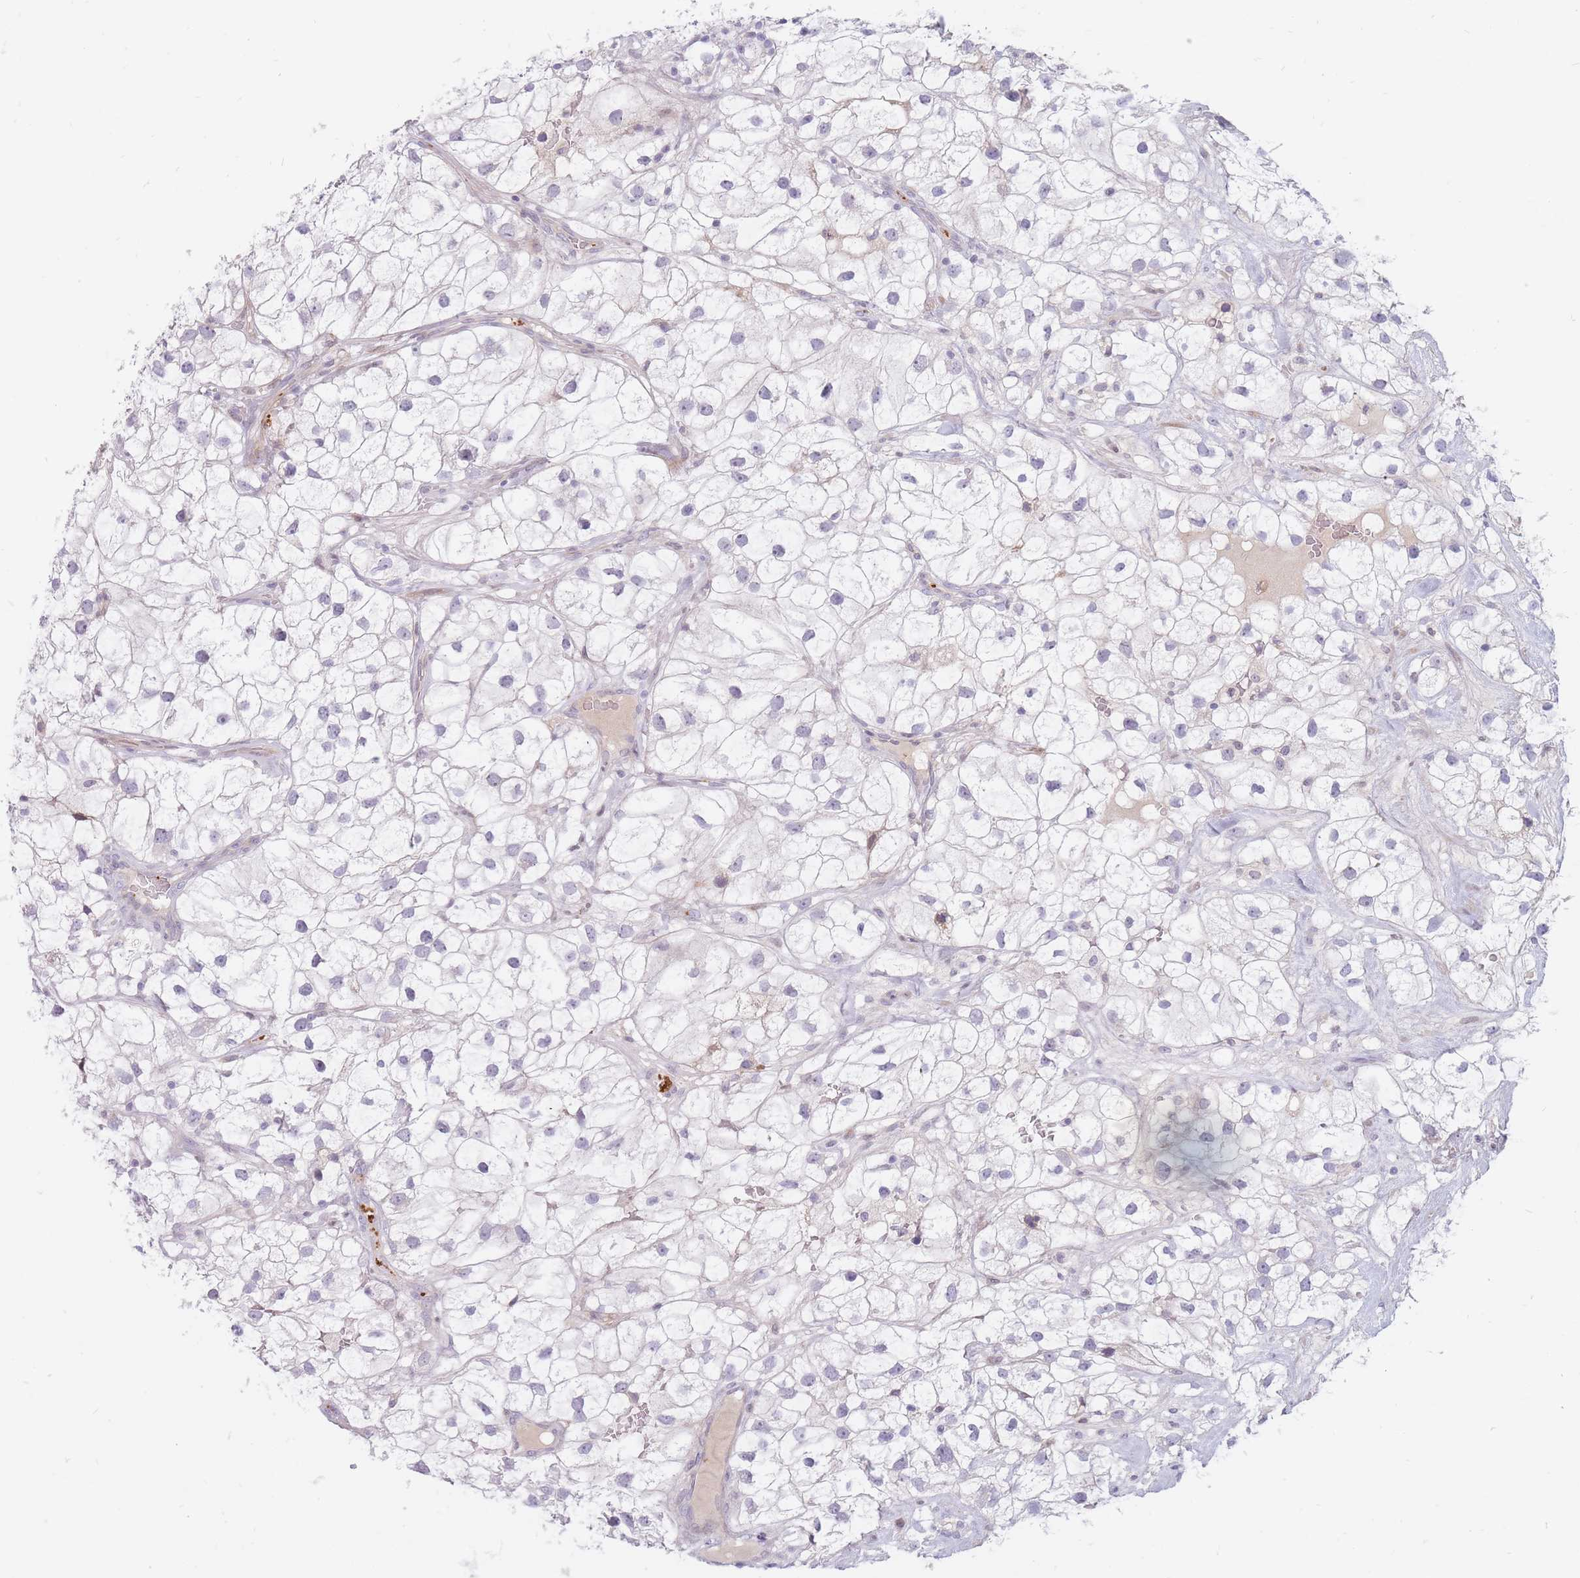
{"staining": {"intensity": "negative", "quantity": "none", "location": "none"}, "tissue": "renal cancer", "cell_type": "Tumor cells", "image_type": "cancer", "snomed": [{"axis": "morphology", "description": "Adenocarcinoma, NOS"}, {"axis": "topography", "description": "Kidney"}], "caption": "Renal cancer stained for a protein using immunohistochemistry demonstrates no positivity tumor cells.", "gene": "PTGDR", "patient": {"sex": "male", "age": 59}}